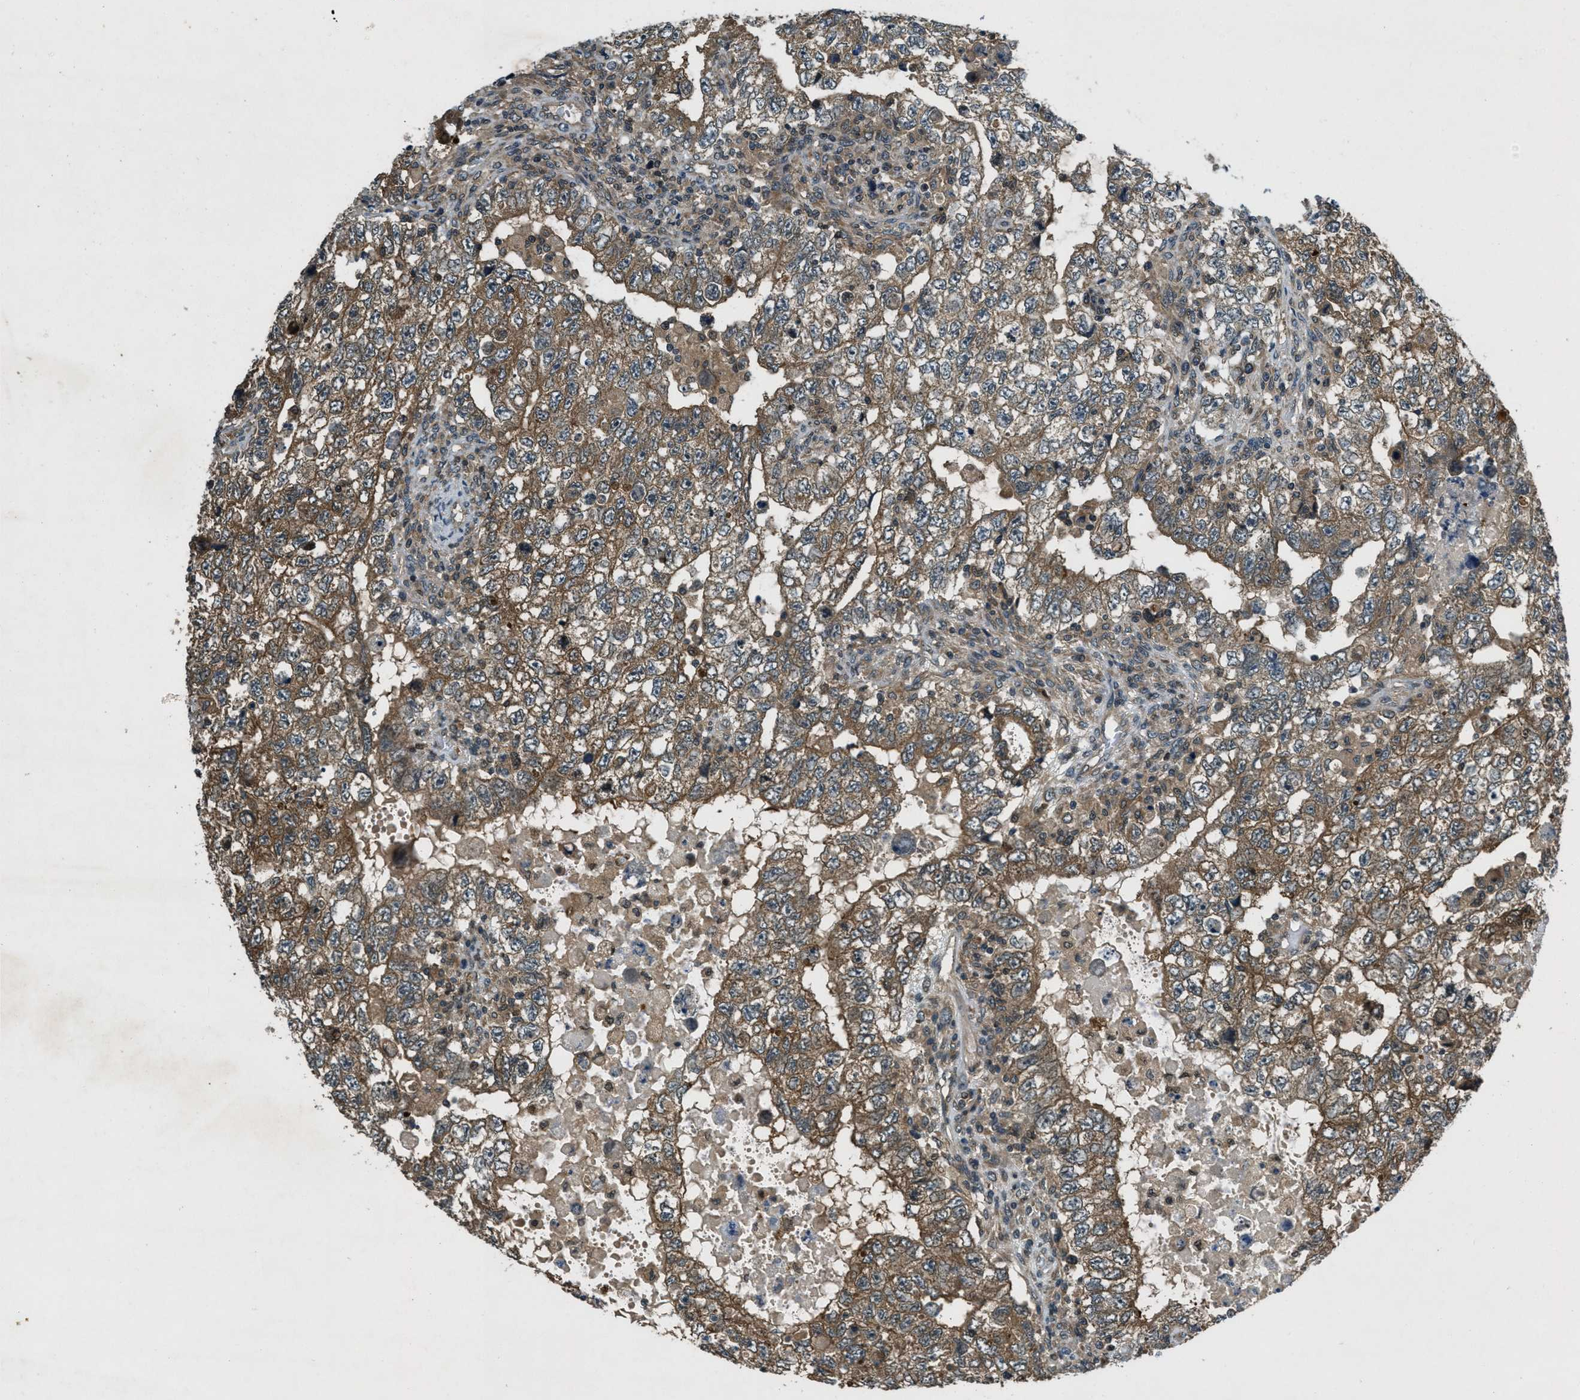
{"staining": {"intensity": "moderate", "quantity": ">75%", "location": "cytoplasmic/membranous"}, "tissue": "testis cancer", "cell_type": "Tumor cells", "image_type": "cancer", "snomed": [{"axis": "morphology", "description": "Carcinoma, Embryonal, NOS"}, {"axis": "topography", "description": "Testis"}], "caption": "Immunohistochemical staining of human testis cancer demonstrates medium levels of moderate cytoplasmic/membranous expression in approximately >75% of tumor cells.", "gene": "EPSTI1", "patient": {"sex": "male", "age": 36}}